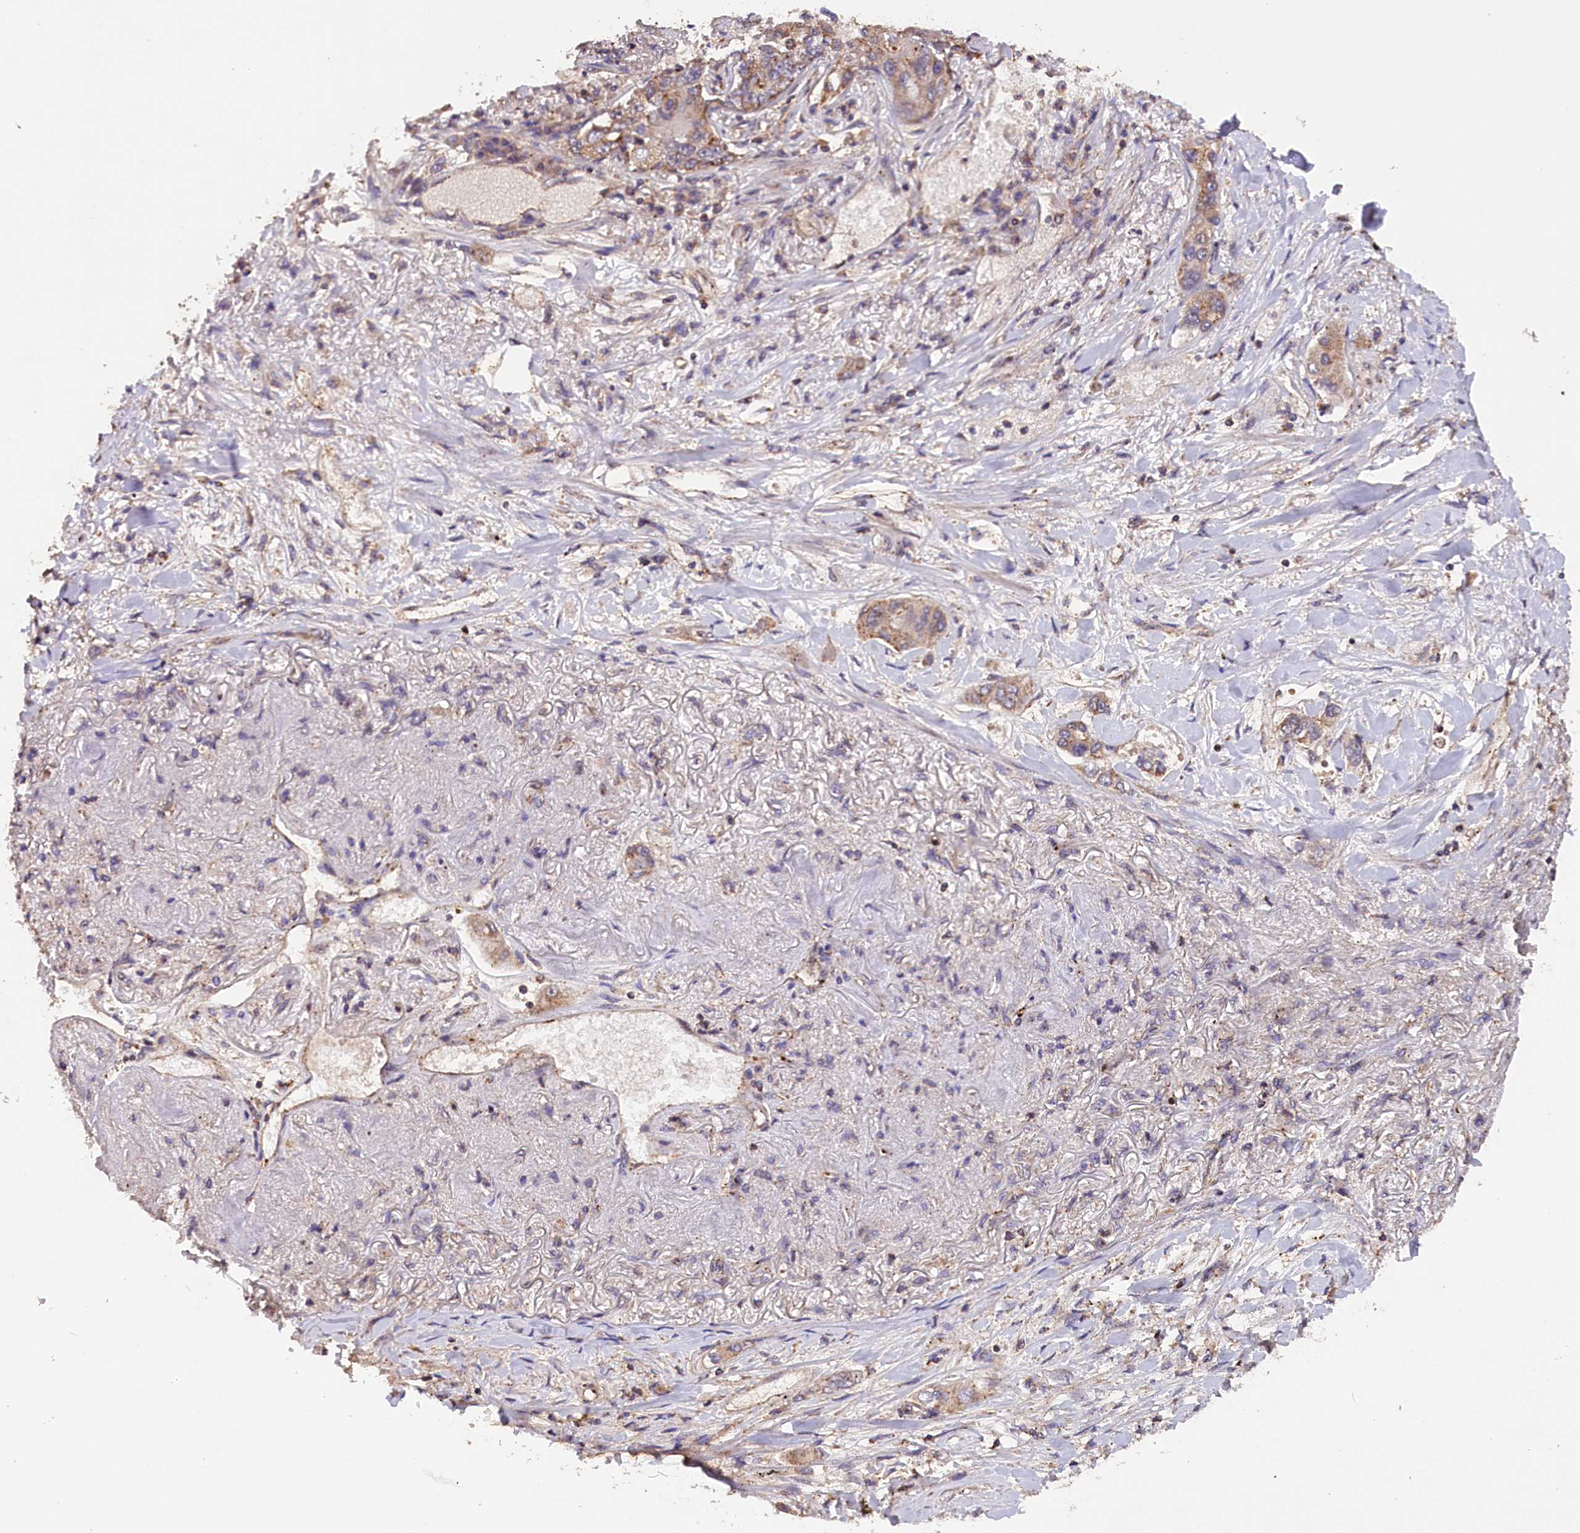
{"staining": {"intensity": "weak", "quantity": "25%-75%", "location": "cytoplasmic/membranous"}, "tissue": "lung cancer", "cell_type": "Tumor cells", "image_type": "cancer", "snomed": [{"axis": "morphology", "description": "Adenocarcinoma, NOS"}, {"axis": "topography", "description": "Lung"}], "caption": "Lung adenocarcinoma was stained to show a protein in brown. There is low levels of weak cytoplasmic/membranous positivity in about 25%-75% of tumor cells. (Brightfield microscopy of DAB IHC at high magnification).", "gene": "IST1", "patient": {"sex": "male", "age": 49}}